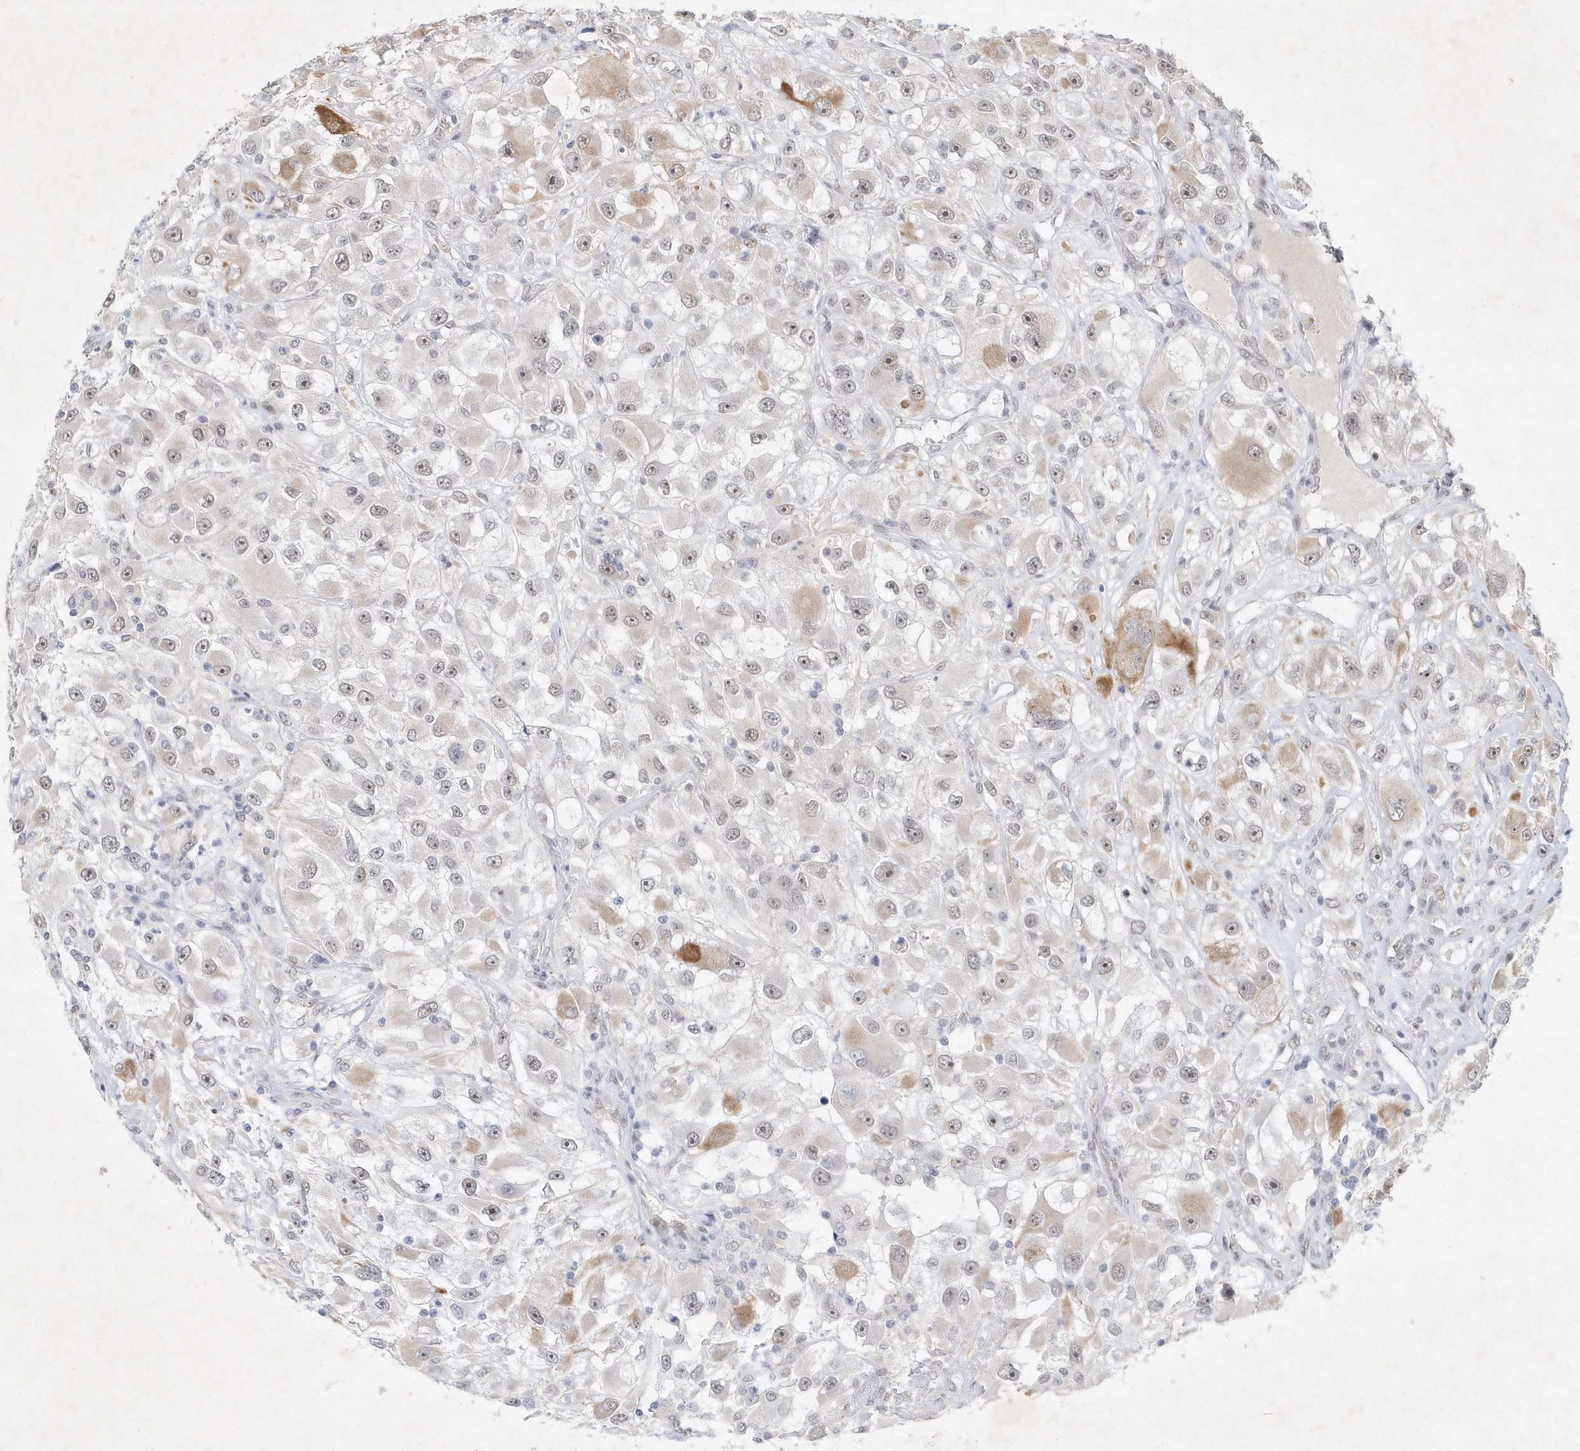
{"staining": {"intensity": "moderate", "quantity": "25%-75%", "location": "cytoplasmic/membranous"}, "tissue": "renal cancer", "cell_type": "Tumor cells", "image_type": "cancer", "snomed": [{"axis": "morphology", "description": "Adenocarcinoma, NOS"}, {"axis": "topography", "description": "Kidney"}], "caption": "Moderate cytoplasmic/membranous positivity is present in about 25%-75% of tumor cells in renal cancer. The protein of interest is shown in brown color, while the nuclei are stained blue.", "gene": "ZBTB9", "patient": {"sex": "female", "age": 52}}